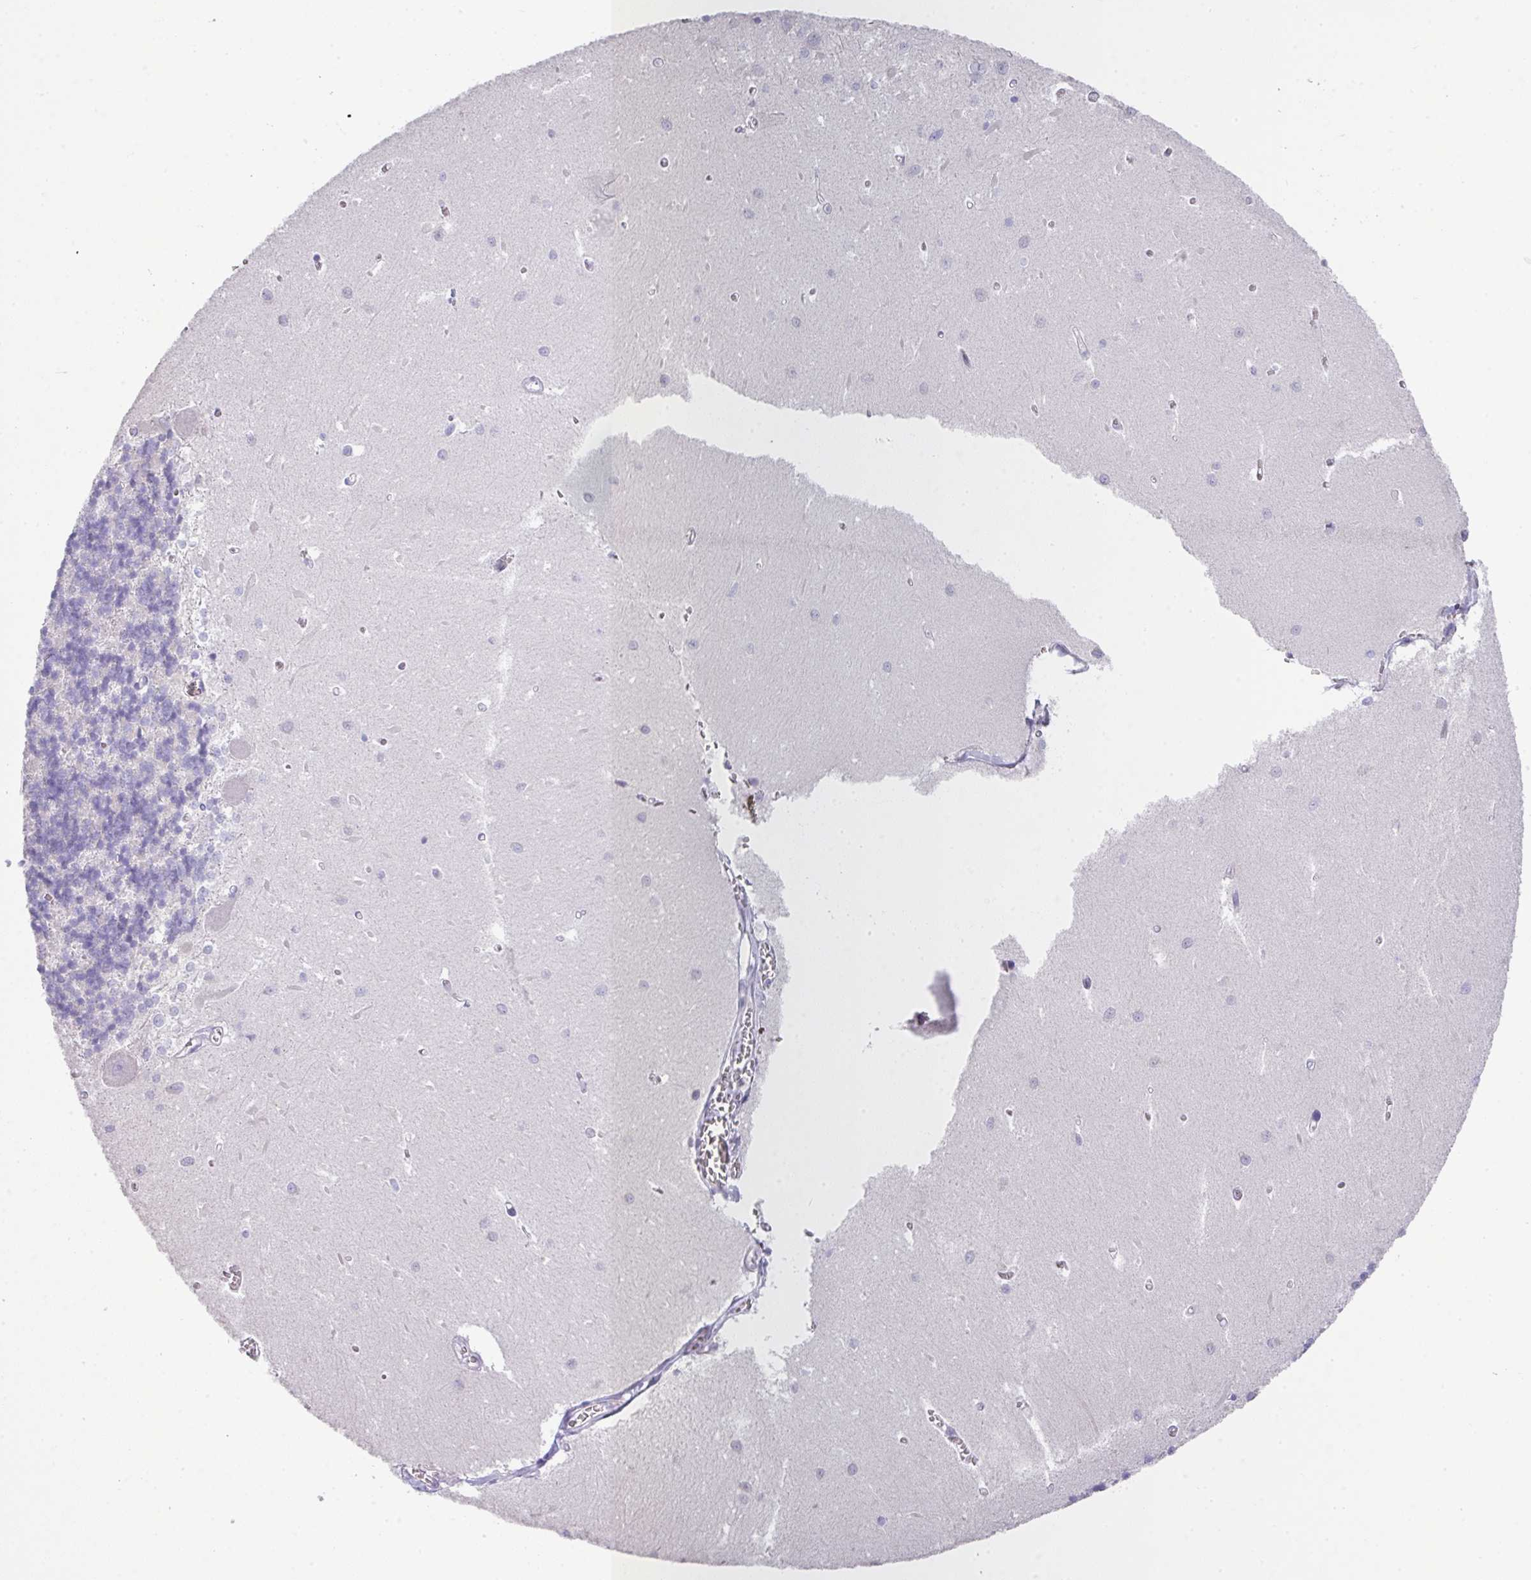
{"staining": {"intensity": "negative", "quantity": "none", "location": "none"}, "tissue": "cerebellum", "cell_type": "Cells in granular layer", "image_type": "normal", "snomed": [{"axis": "morphology", "description": "Normal tissue, NOS"}, {"axis": "topography", "description": "Cerebellum"}], "caption": "IHC of benign cerebellum reveals no staining in cells in granular layer. The staining was performed using DAB to visualize the protein expression in brown, while the nuclei were stained in blue with hematoxylin (Magnification: 20x).", "gene": "GLI4", "patient": {"sex": "male", "age": 37}}